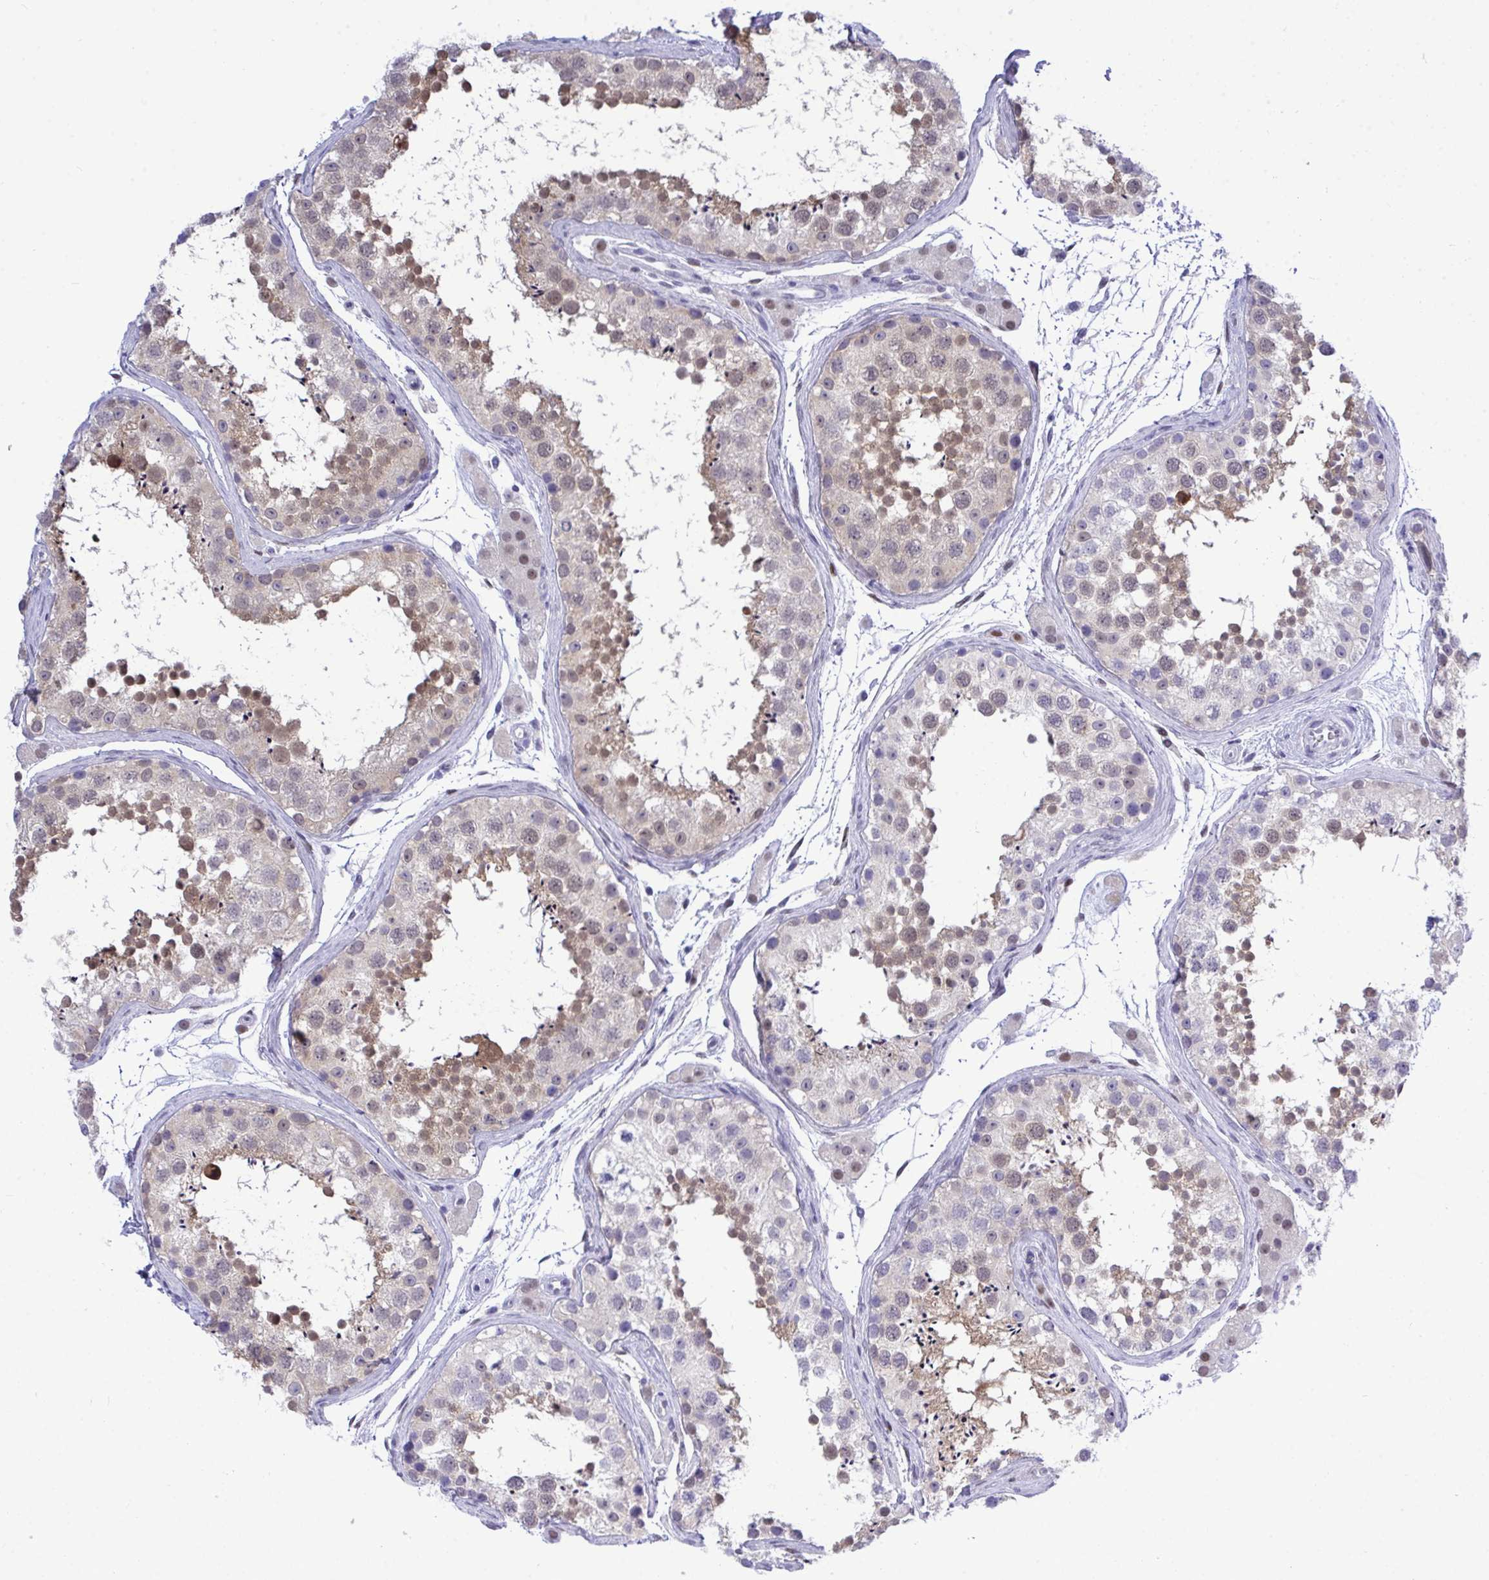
{"staining": {"intensity": "moderate", "quantity": "25%-75%", "location": "cytoplasmic/membranous,nuclear"}, "tissue": "testis", "cell_type": "Cells in seminiferous ducts", "image_type": "normal", "snomed": [{"axis": "morphology", "description": "Normal tissue, NOS"}, {"axis": "topography", "description": "Testis"}], "caption": "Immunohistochemistry (IHC) (DAB) staining of unremarkable human testis displays moderate cytoplasmic/membranous,nuclear protein positivity in about 25%-75% of cells in seminiferous ducts.", "gene": "THOP1", "patient": {"sex": "male", "age": 41}}